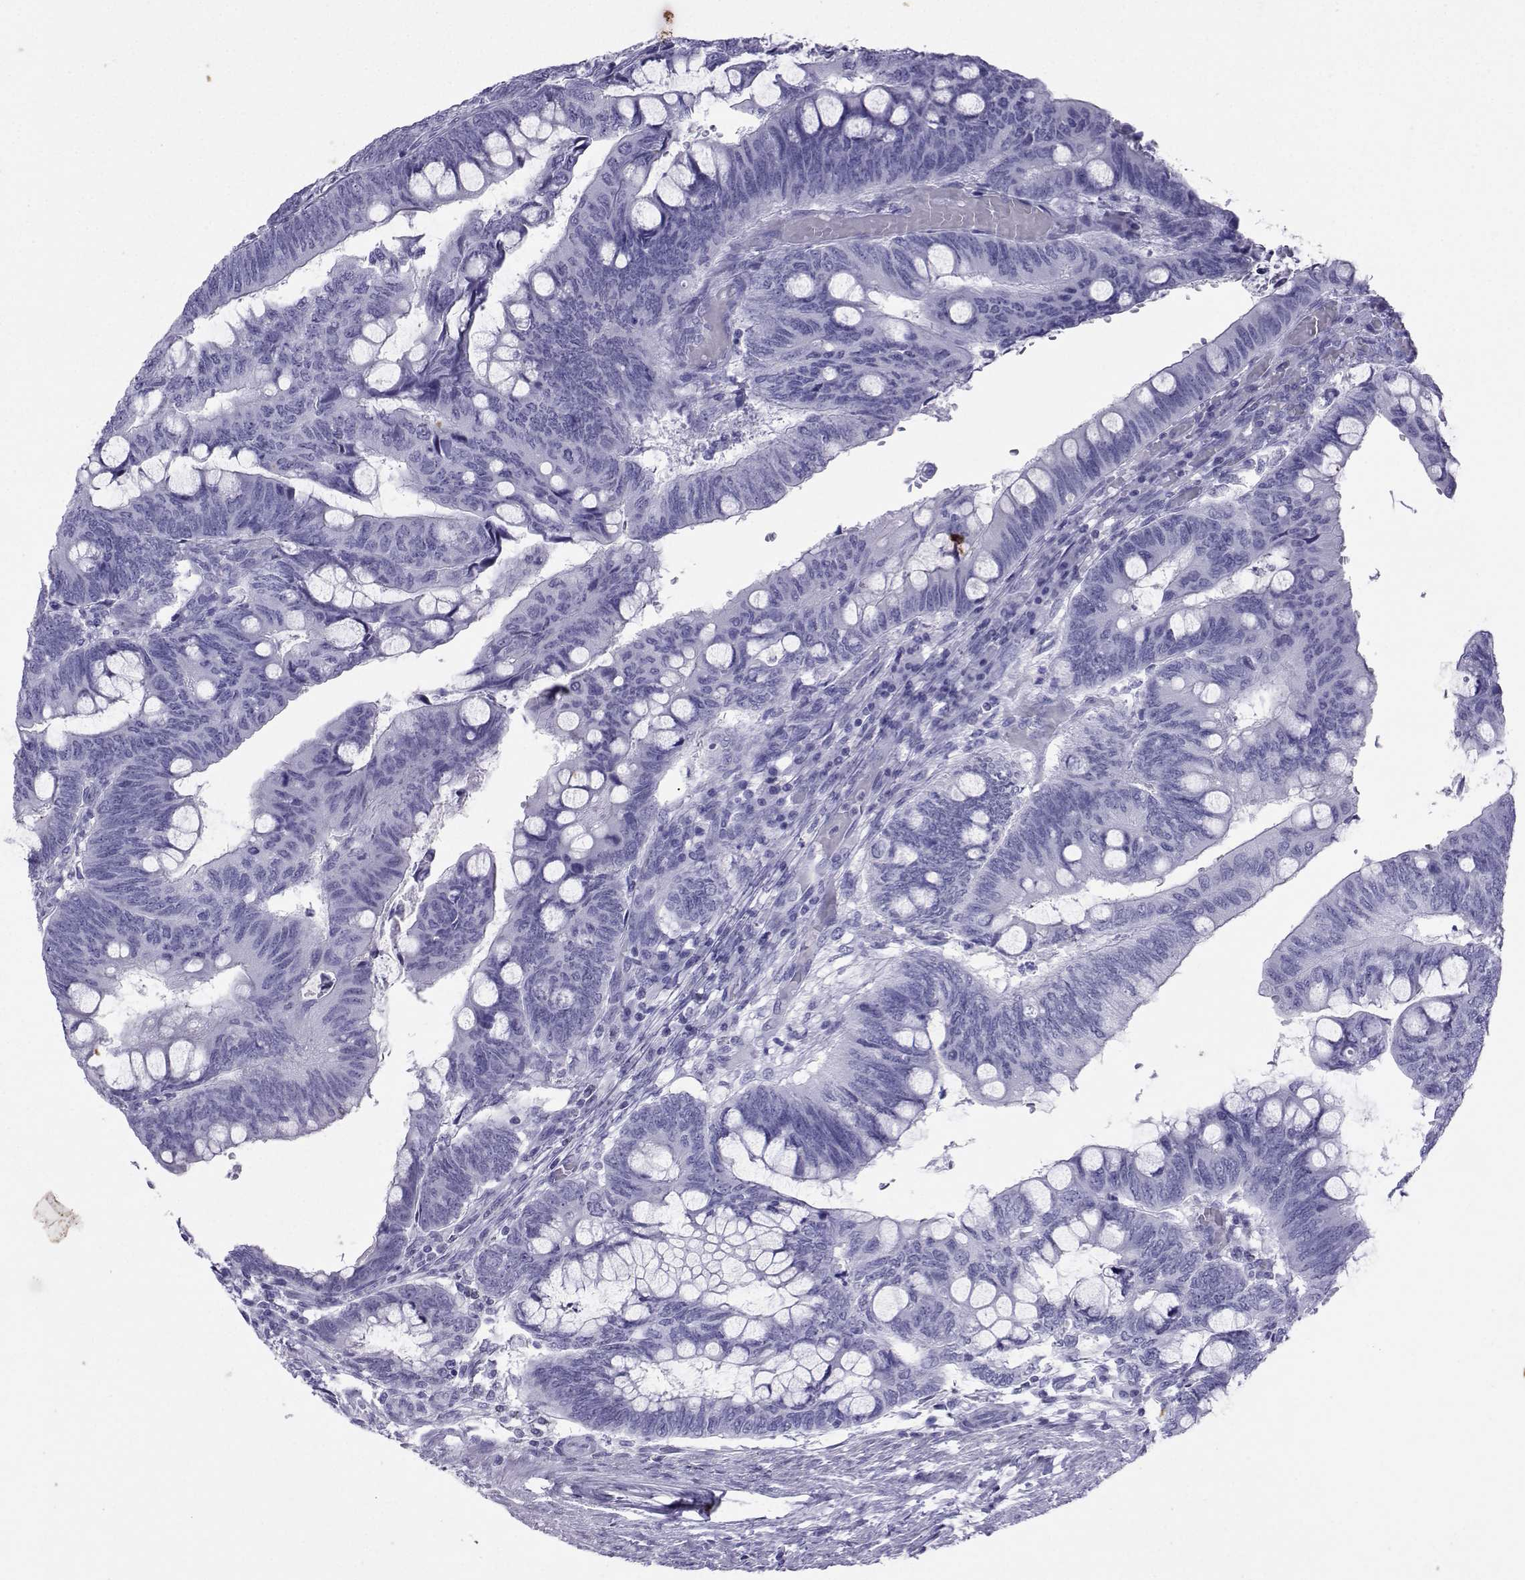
{"staining": {"intensity": "negative", "quantity": "none", "location": "none"}, "tissue": "colorectal cancer", "cell_type": "Tumor cells", "image_type": "cancer", "snomed": [{"axis": "morphology", "description": "Normal tissue, NOS"}, {"axis": "morphology", "description": "Adenocarcinoma, NOS"}, {"axis": "topography", "description": "Rectum"}], "caption": "Colorectal cancer (adenocarcinoma) was stained to show a protein in brown. There is no significant staining in tumor cells.", "gene": "LORICRIN", "patient": {"sex": "male", "age": 92}}